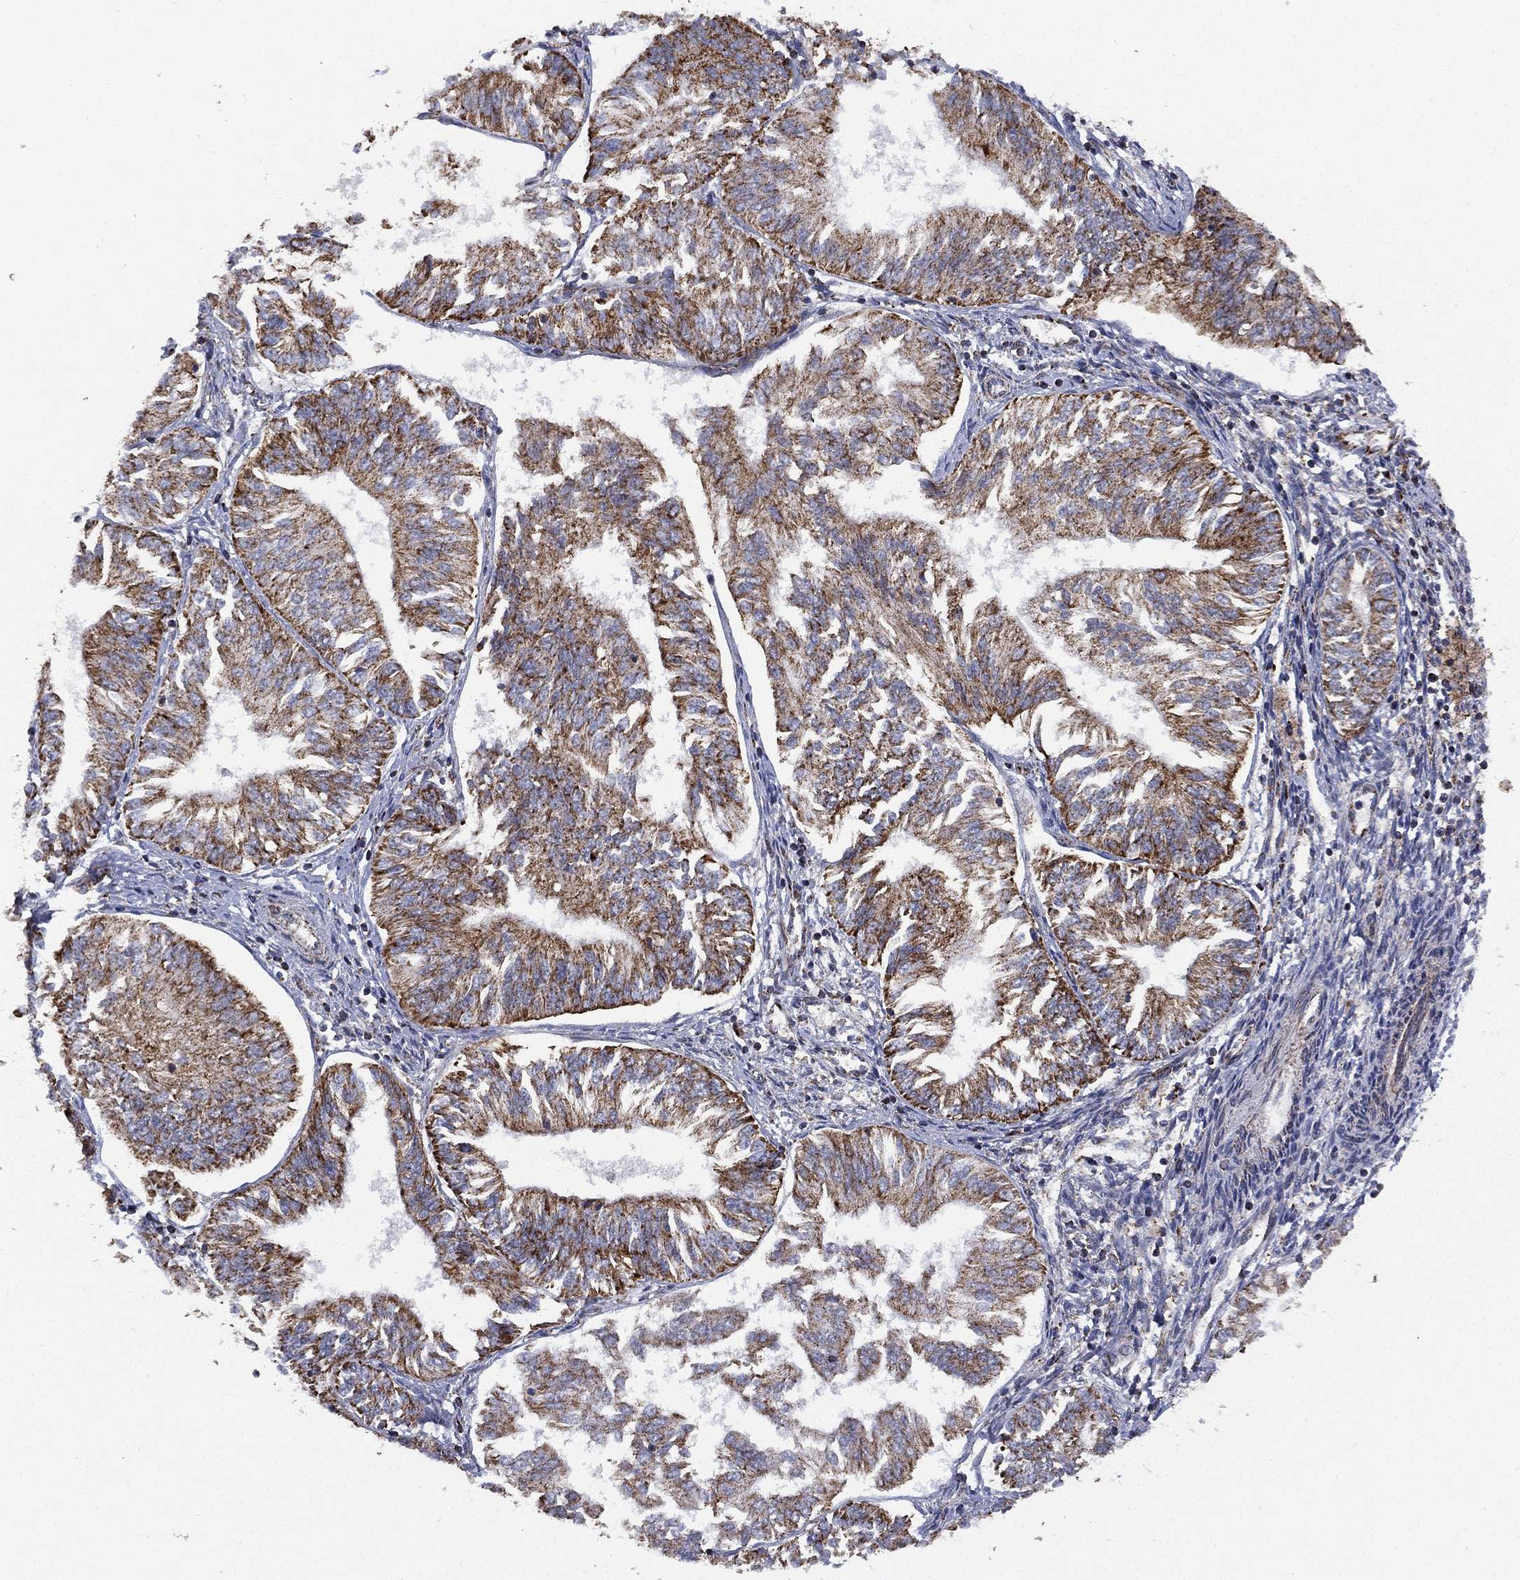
{"staining": {"intensity": "moderate", "quantity": ">75%", "location": "cytoplasmic/membranous"}, "tissue": "endometrial cancer", "cell_type": "Tumor cells", "image_type": "cancer", "snomed": [{"axis": "morphology", "description": "Adenocarcinoma, NOS"}, {"axis": "topography", "description": "Endometrium"}], "caption": "Immunohistochemical staining of human endometrial adenocarcinoma displays moderate cytoplasmic/membranous protein expression in about >75% of tumor cells.", "gene": "PPP2R5A", "patient": {"sex": "female", "age": 58}}